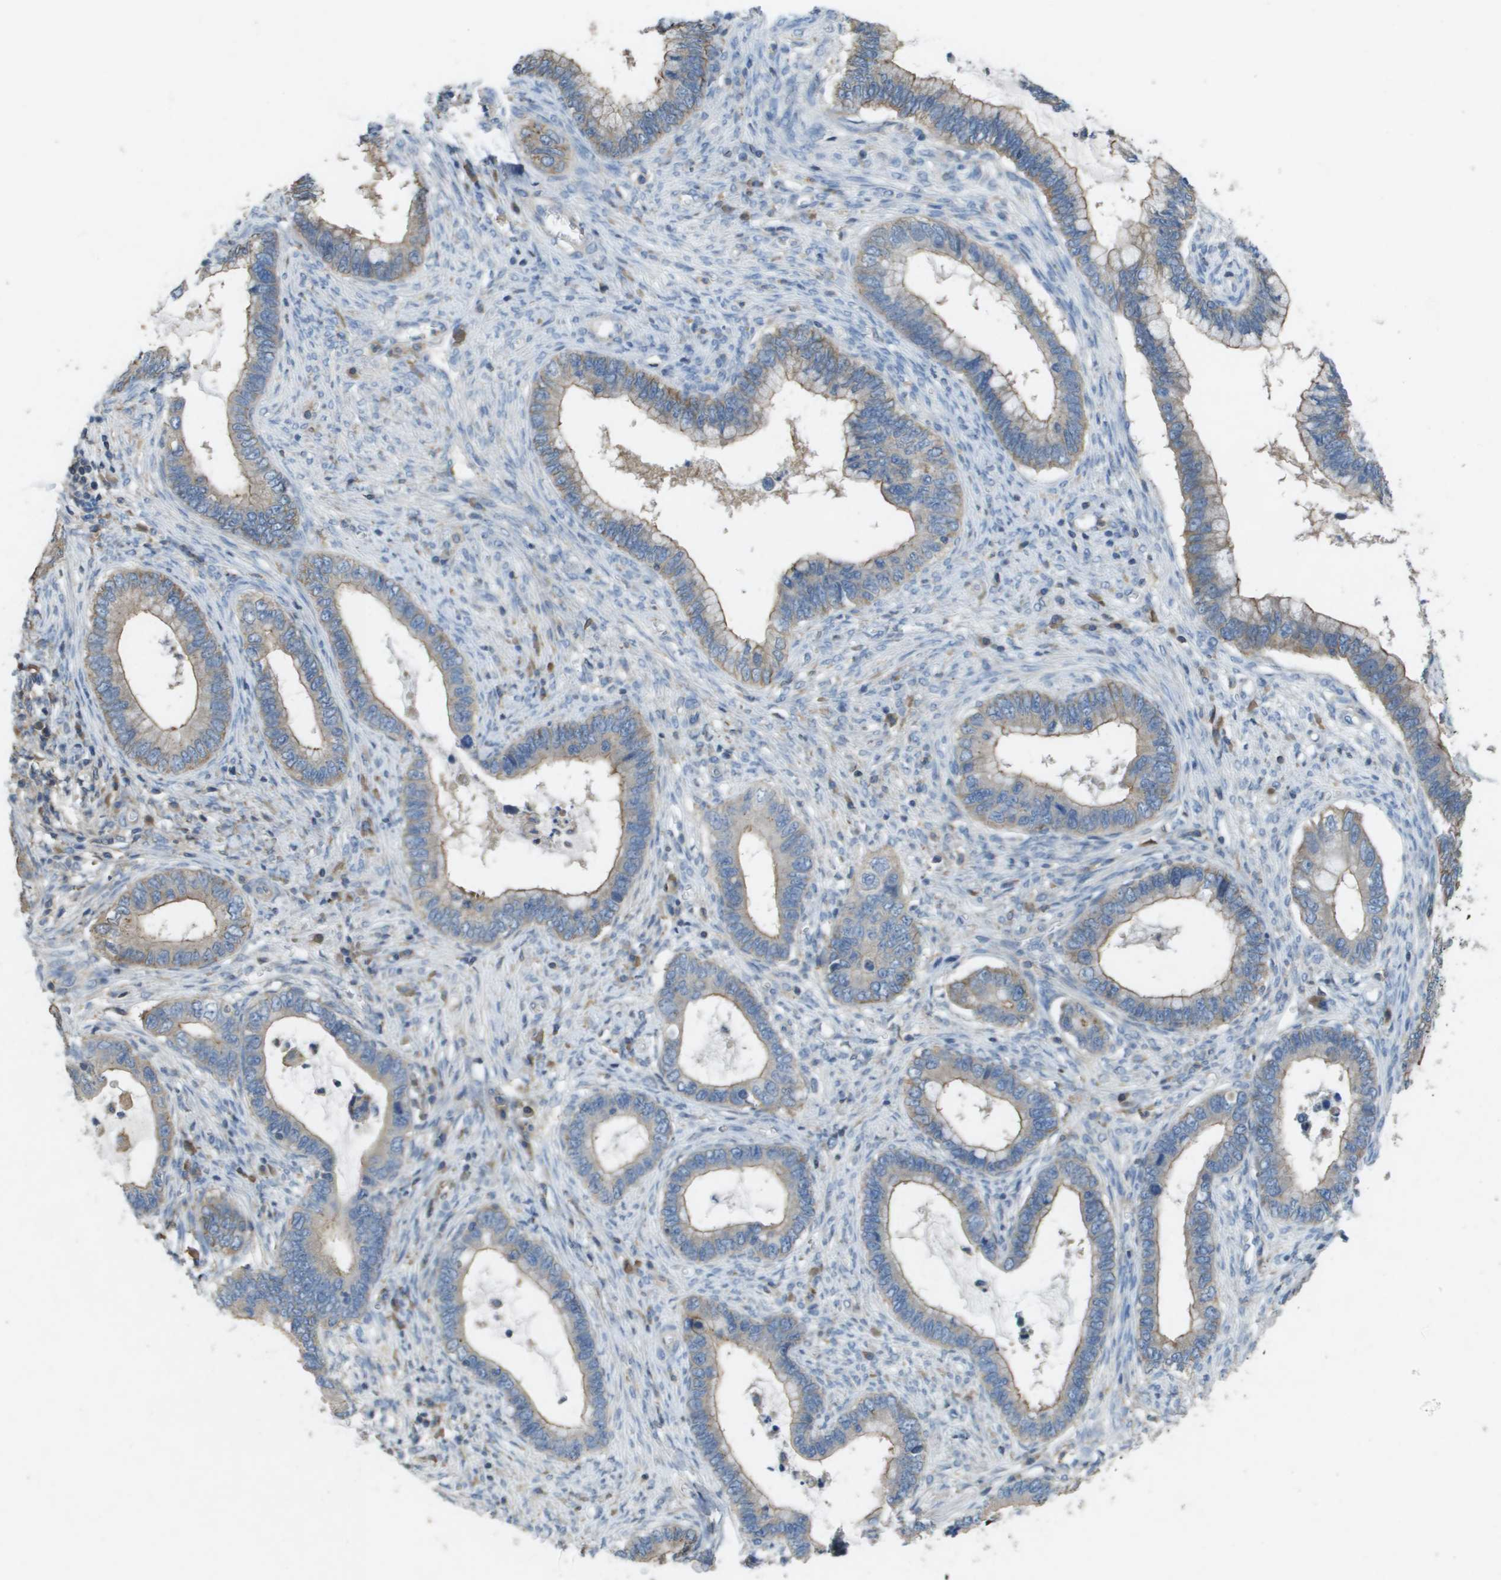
{"staining": {"intensity": "weak", "quantity": "<25%", "location": "cytoplasmic/membranous"}, "tissue": "cervical cancer", "cell_type": "Tumor cells", "image_type": "cancer", "snomed": [{"axis": "morphology", "description": "Adenocarcinoma, NOS"}, {"axis": "topography", "description": "Cervix"}], "caption": "Cervical adenocarcinoma was stained to show a protein in brown. There is no significant positivity in tumor cells.", "gene": "CLCA4", "patient": {"sex": "female", "age": 44}}